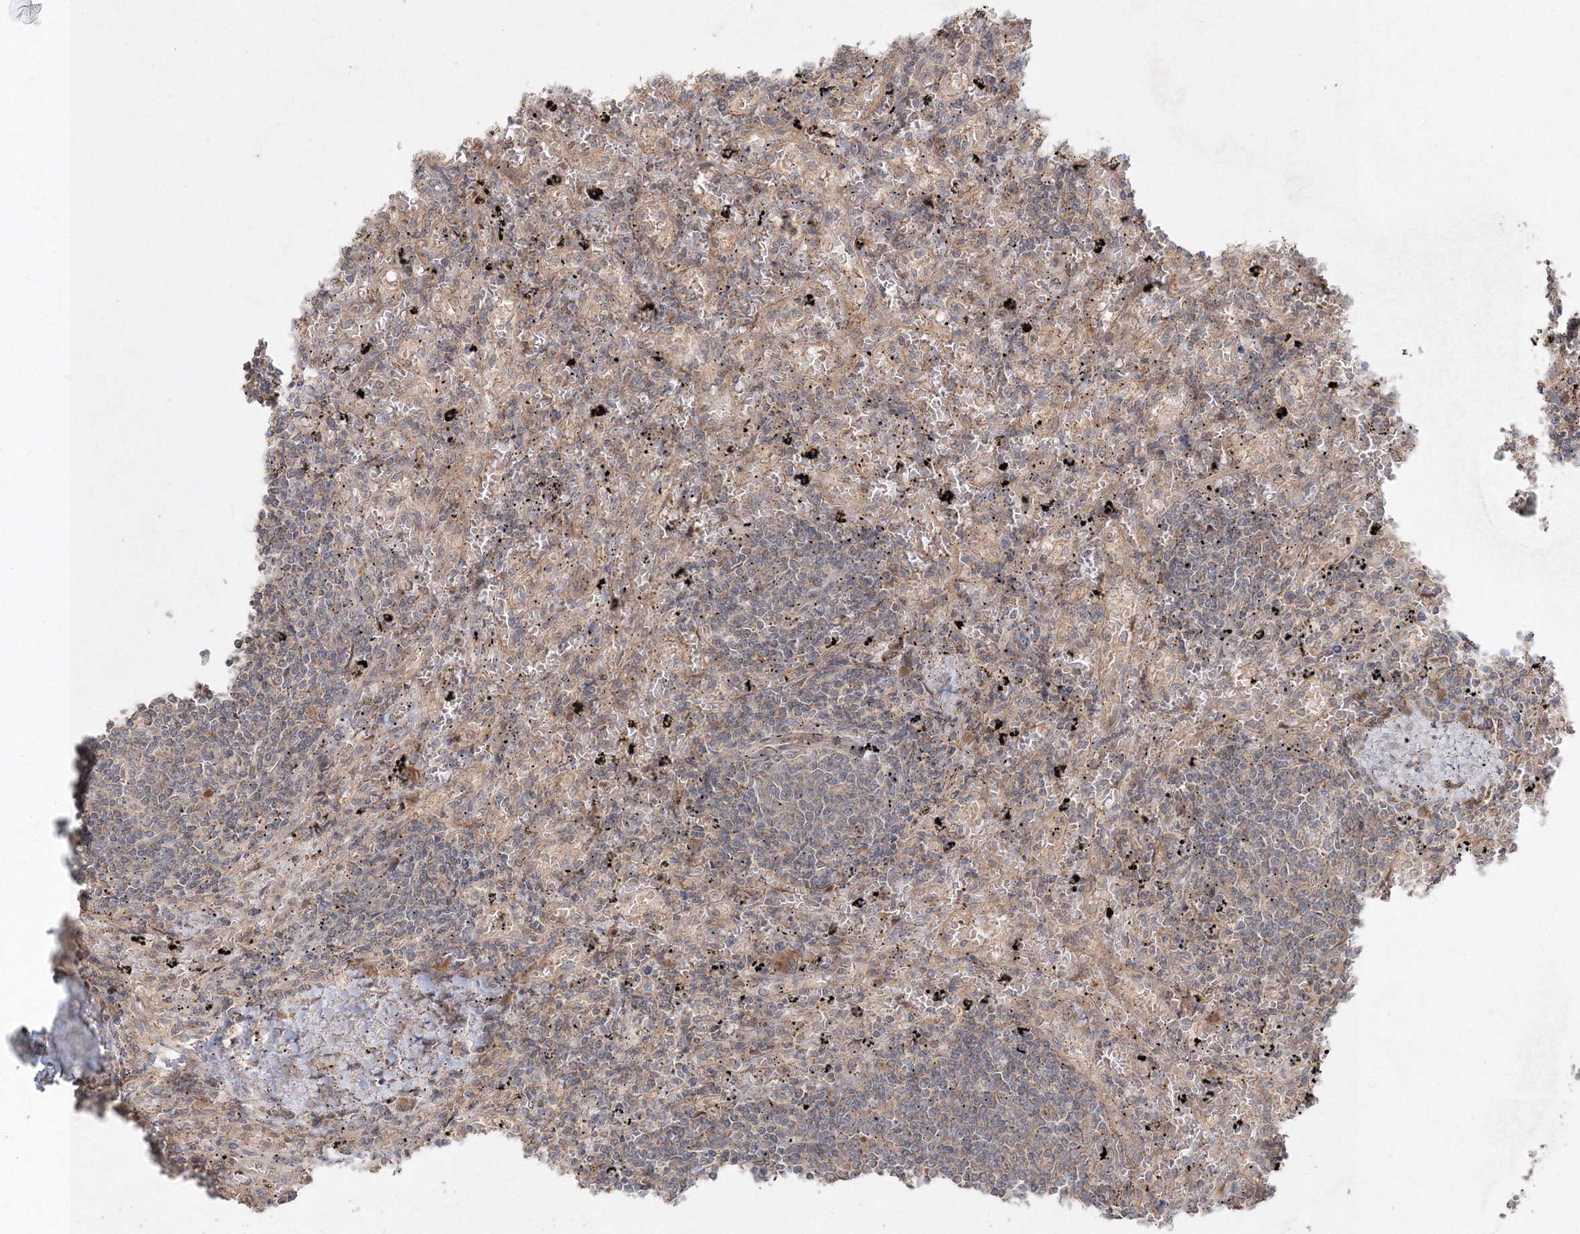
{"staining": {"intensity": "negative", "quantity": "none", "location": "none"}, "tissue": "lymphoma", "cell_type": "Tumor cells", "image_type": "cancer", "snomed": [{"axis": "morphology", "description": "Malignant lymphoma, non-Hodgkin's type, Low grade"}, {"axis": "topography", "description": "Spleen"}], "caption": "Human malignant lymphoma, non-Hodgkin's type (low-grade) stained for a protein using immunohistochemistry (IHC) displays no positivity in tumor cells.", "gene": "ANAPC16", "patient": {"sex": "male", "age": 76}}